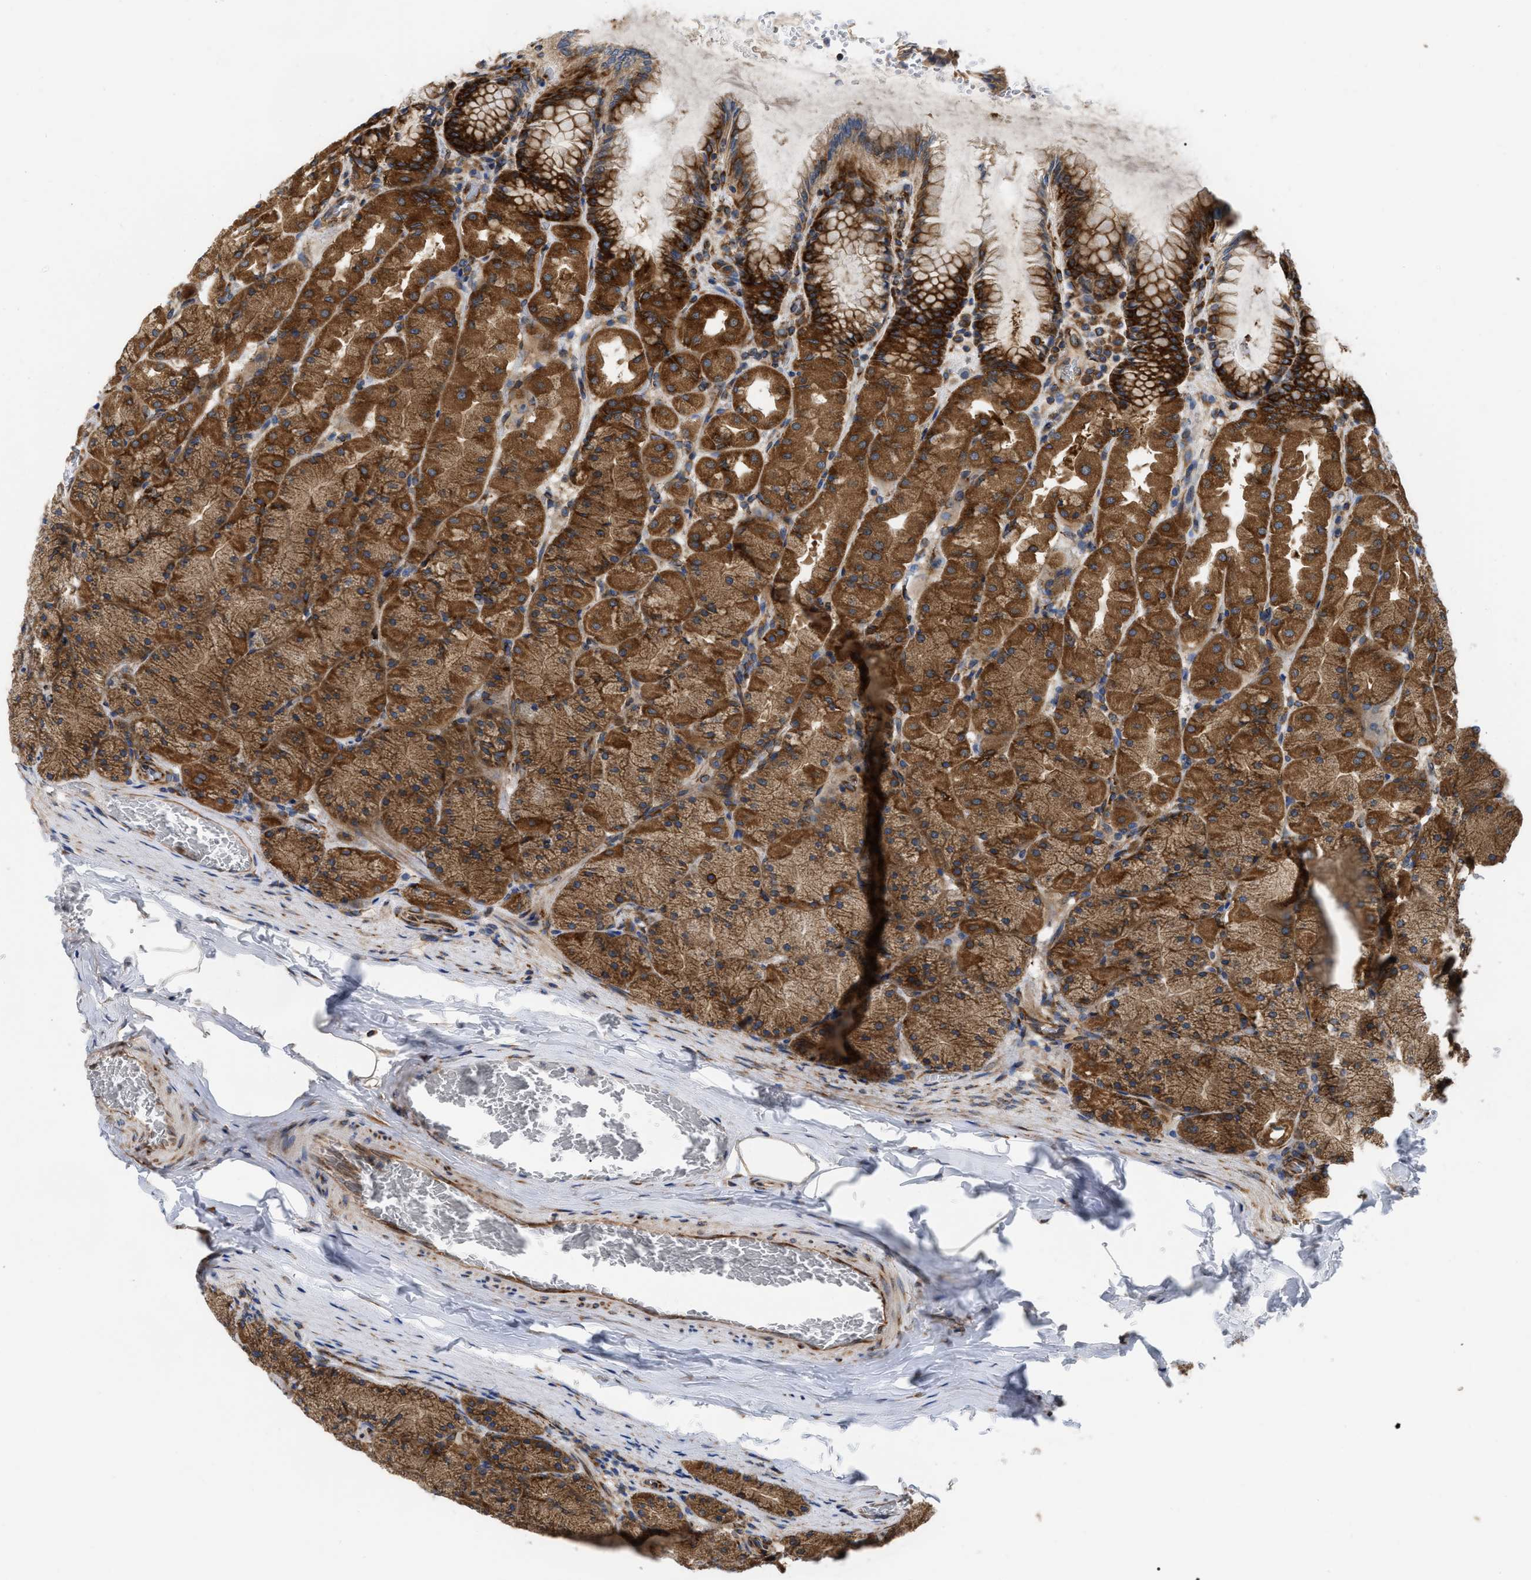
{"staining": {"intensity": "strong", "quantity": ">75%", "location": "cytoplasmic/membranous"}, "tissue": "stomach", "cell_type": "Glandular cells", "image_type": "normal", "snomed": [{"axis": "morphology", "description": "Normal tissue, NOS"}, {"axis": "topography", "description": "Stomach, upper"}], "caption": "Strong cytoplasmic/membranous positivity is seen in approximately >75% of glandular cells in unremarkable stomach.", "gene": "FAM120A", "patient": {"sex": "female", "age": 56}}